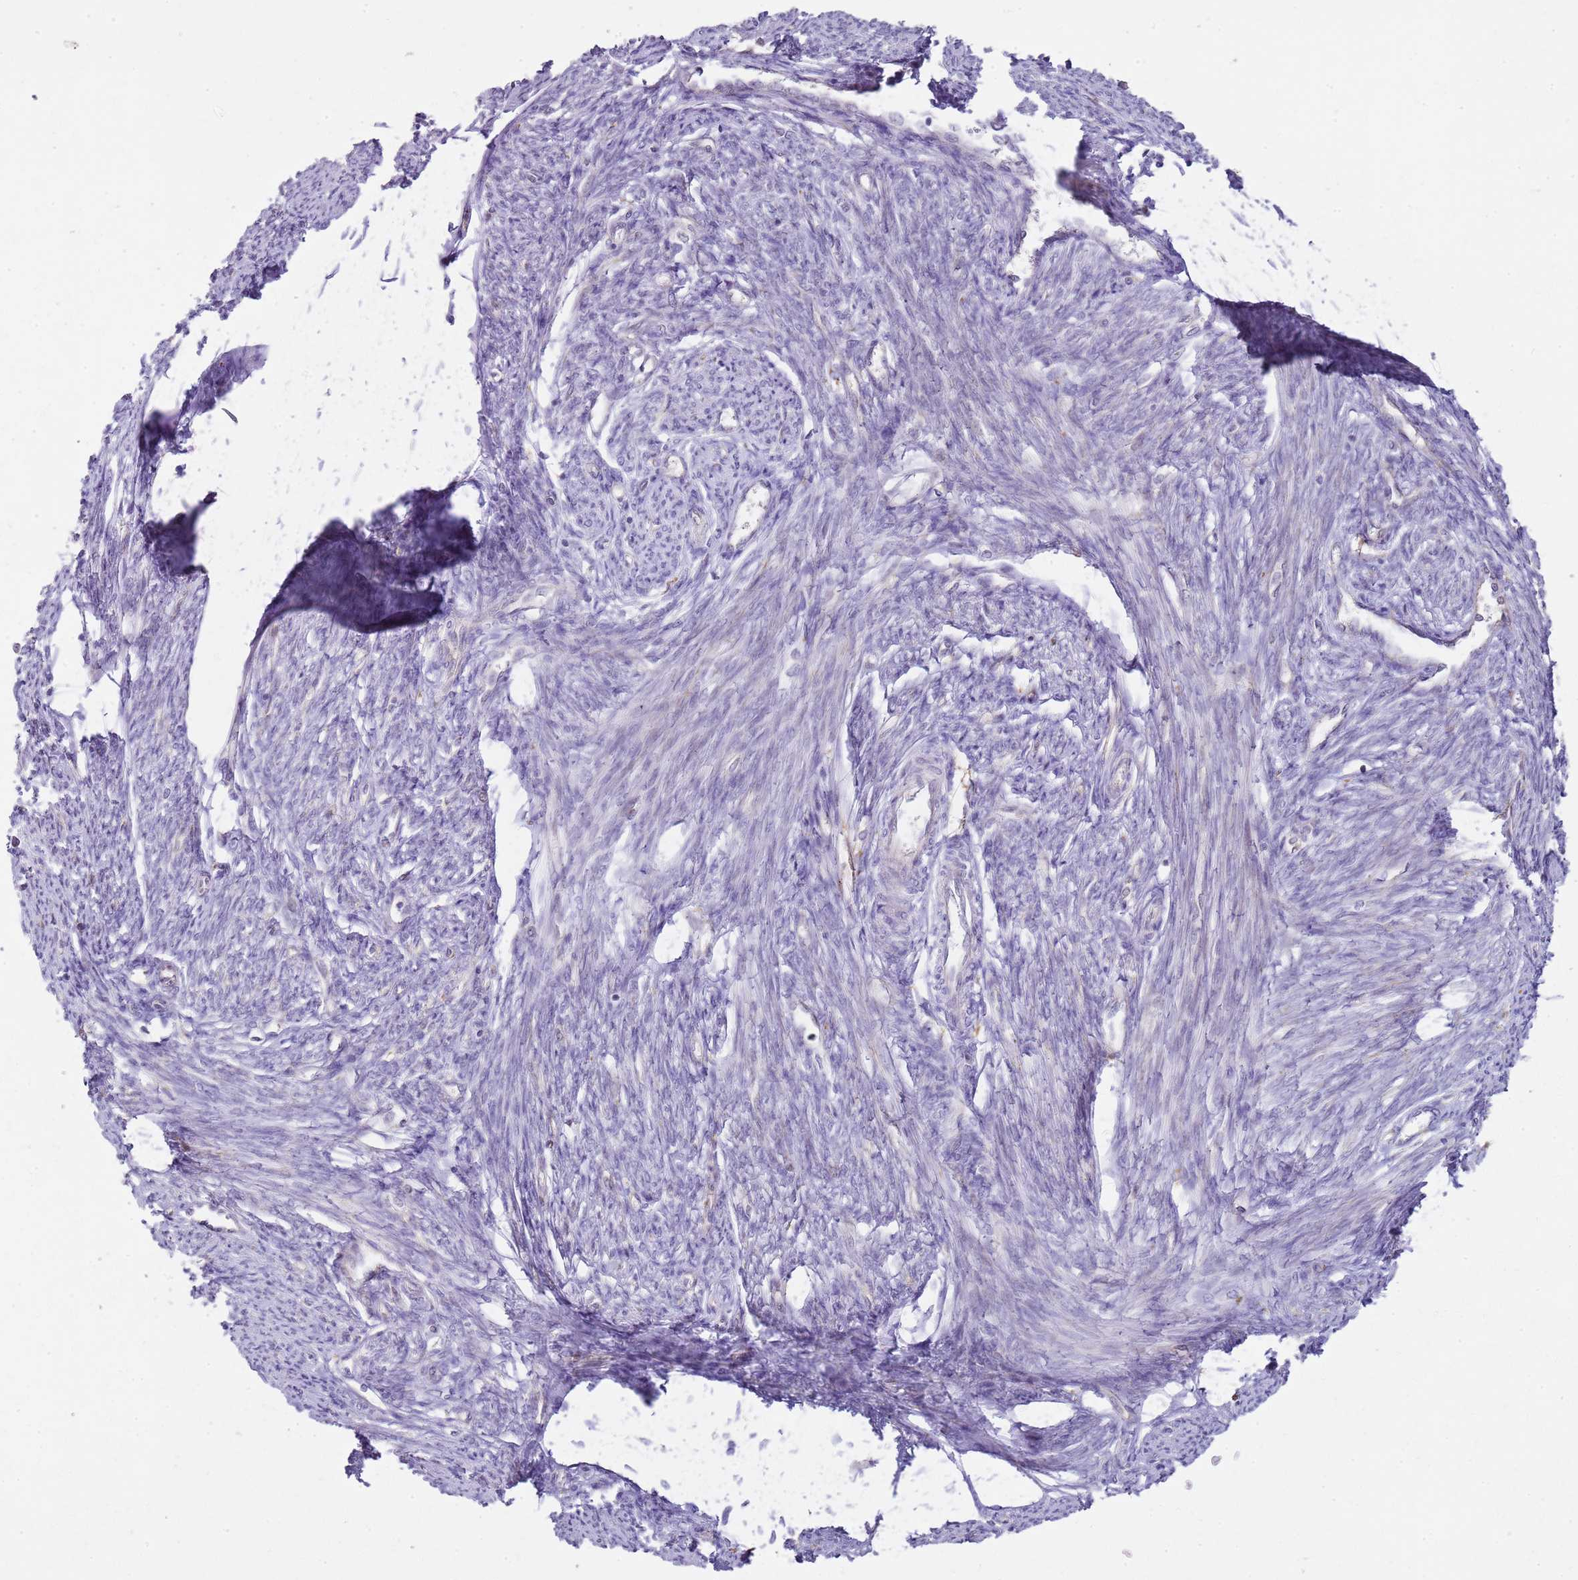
{"staining": {"intensity": "strong", "quantity": "<25%", "location": "nuclear"}, "tissue": "smooth muscle", "cell_type": "Smooth muscle cells", "image_type": "normal", "snomed": [{"axis": "morphology", "description": "Normal tissue, NOS"}, {"axis": "topography", "description": "Smooth muscle"}, {"axis": "topography", "description": "Uterus"}], "caption": "Unremarkable smooth muscle demonstrates strong nuclear expression in approximately <25% of smooth muscle cells The protein is shown in brown color, while the nuclei are stained blue..", "gene": "GRAP", "patient": {"sex": "female", "age": 59}}